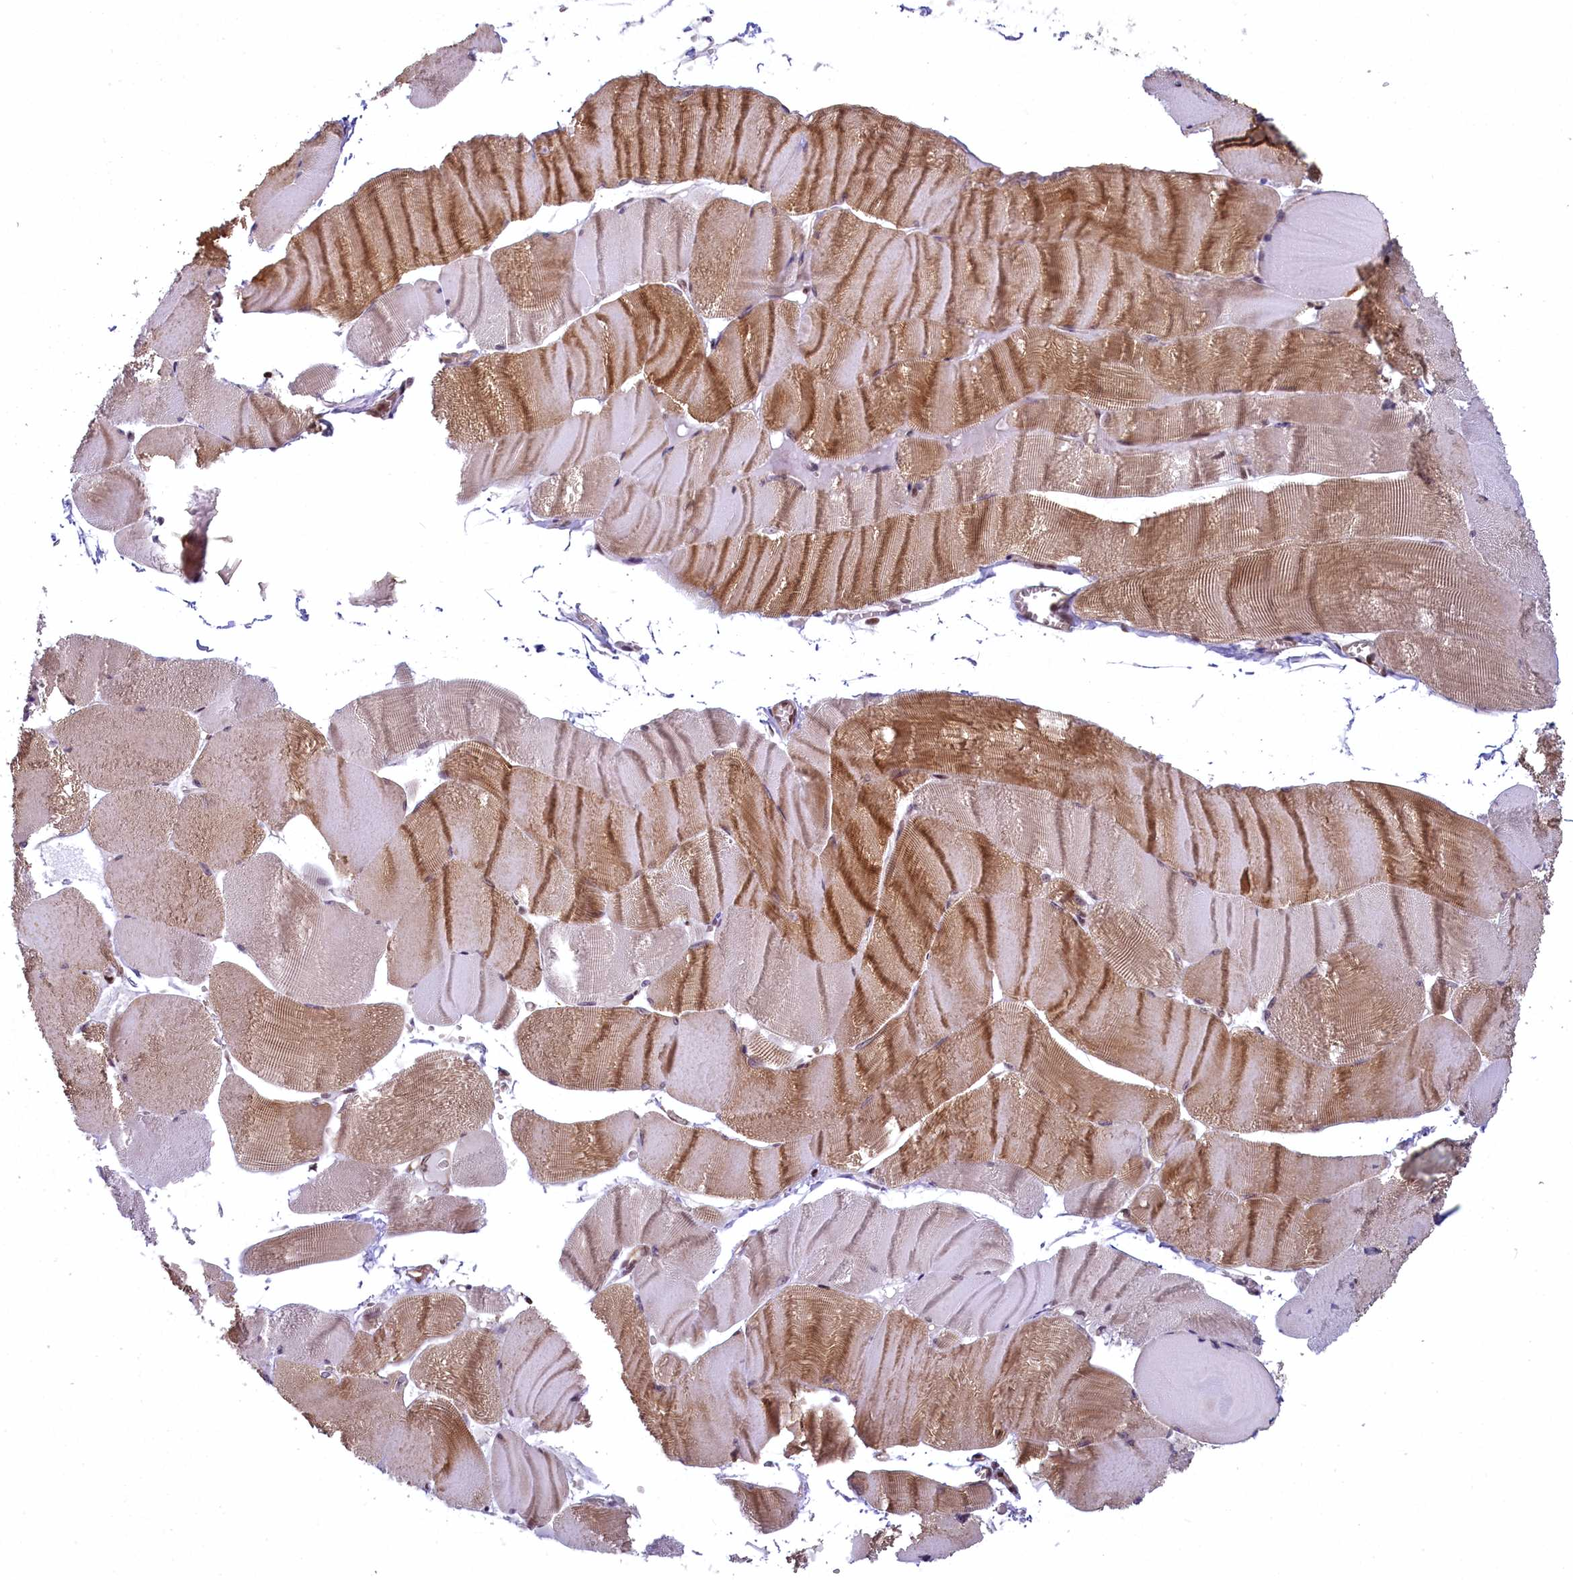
{"staining": {"intensity": "moderate", "quantity": "25%-75%", "location": "cytoplasmic/membranous"}, "tissue": "skeletal muscle", "cell_type": "Myocytes", "image_type": "normal", "snomed": [{"axis": "morphology", "description": "Normal tissue, NOS"}, {"axis": "morphology", "description": "Basal cell carcinoma"}, {"axis": "topography", "description": "Skeletal muscle"}], "caption": "Brown immunohistochemical staining in unremarkable skeletal muscle demonstrates moderate cytoplasmic/membranous expression in approximately 25%-75% of myocytes. Ihc stains the protein of interest in brown and the nuclei are stained blue.", "gene": "FCHO1", "patient": {"sex": "female", "age": 64}}